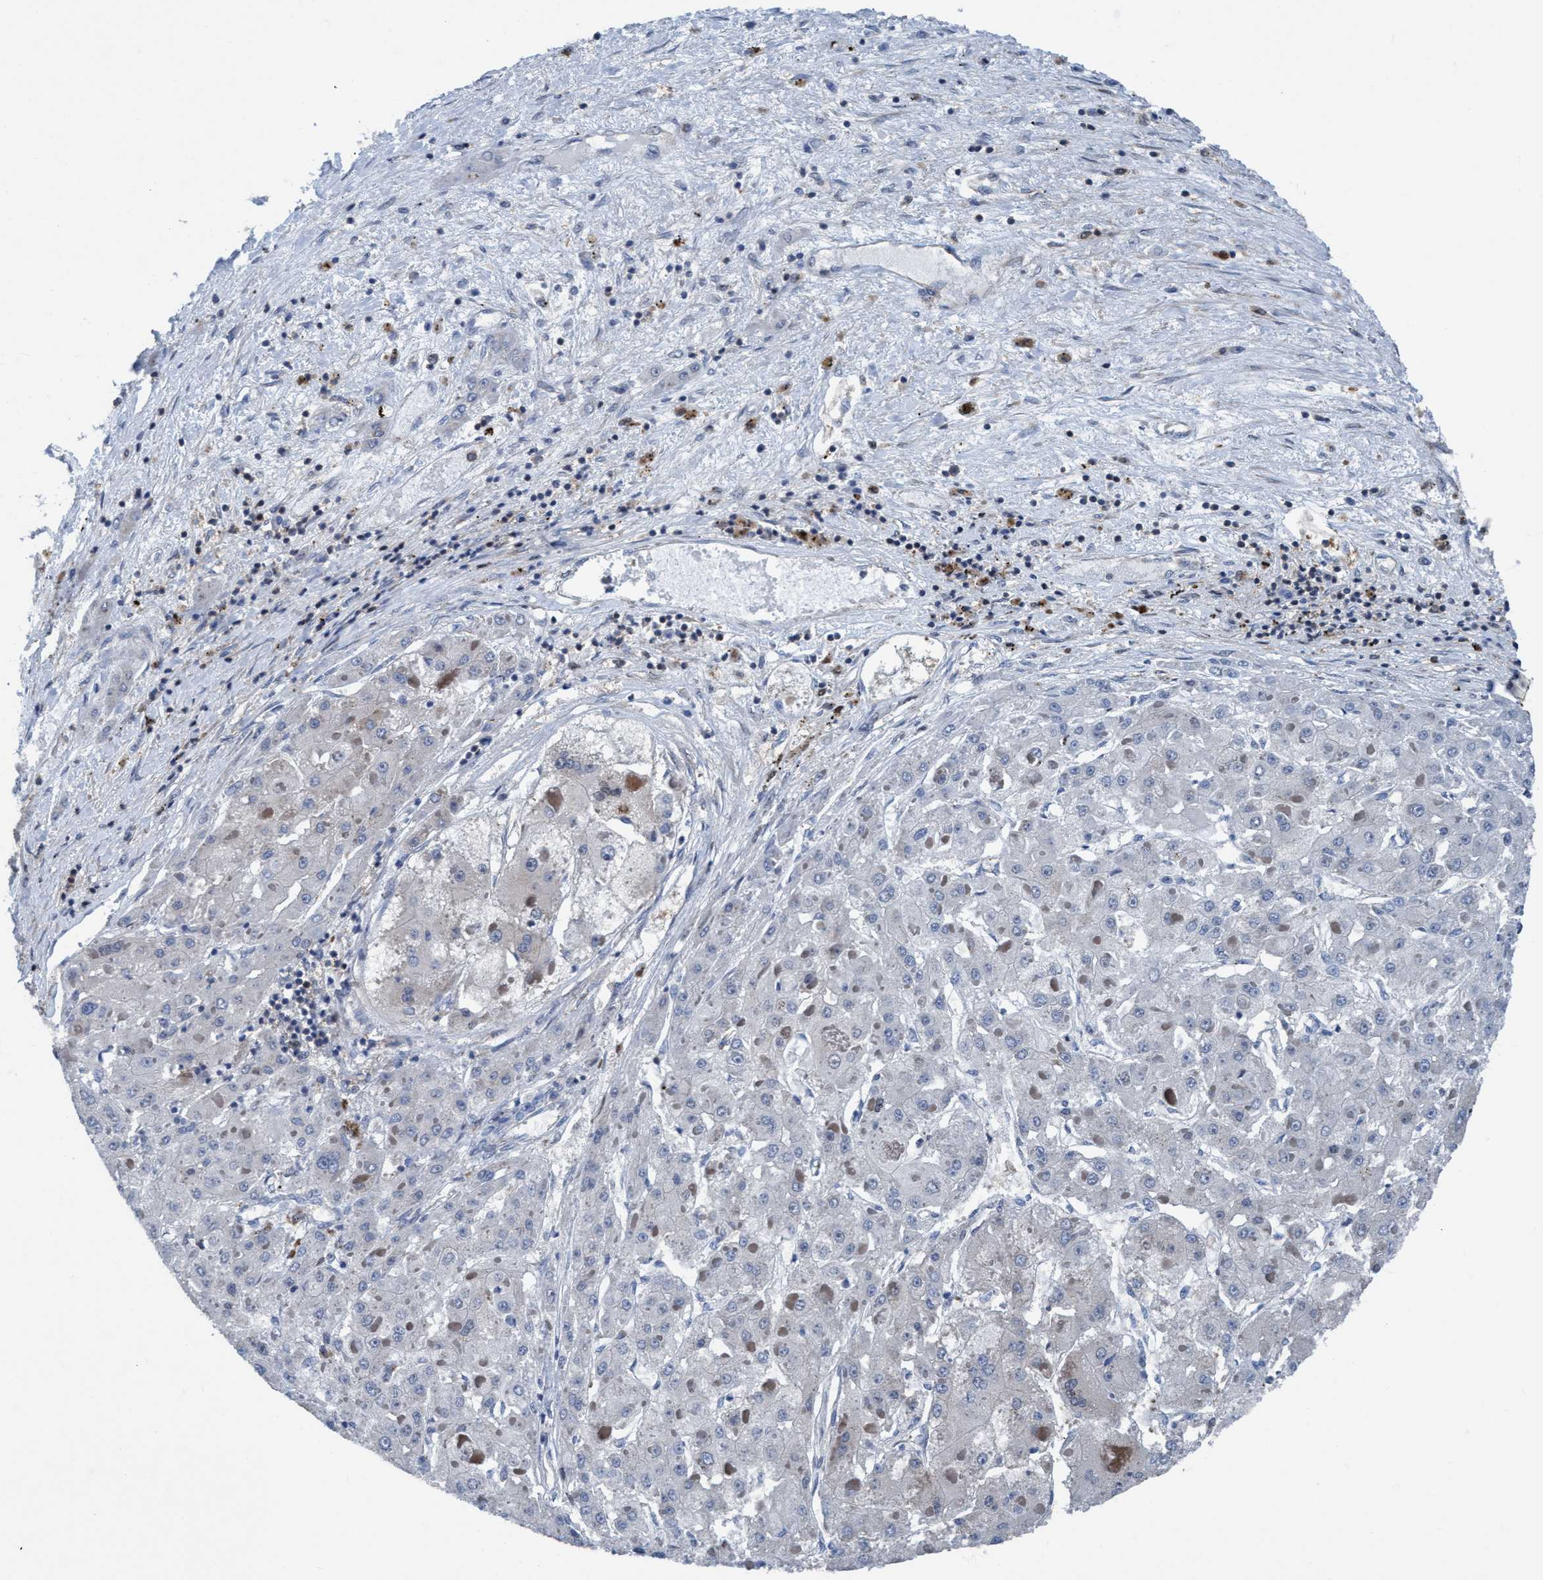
{"staining": {"intensity": "negative", "quantity": "none", "location": "none"}, "tissue": "liver cancer", "cell_type": "Tumor cells", "image_type": "cancer", "snomed": [{"axis": "morphology", "description": "Carcinoma, Hepatocellular, NOS"}, {"axis": "topography", "description": "Liver"}], "caption": "Histopathology image shows no significant protein positivity in tumor cells of liver hepatocellular carcinoma.", "gene": "NMT1", "patient": {"sex": "female", "age": 73}}